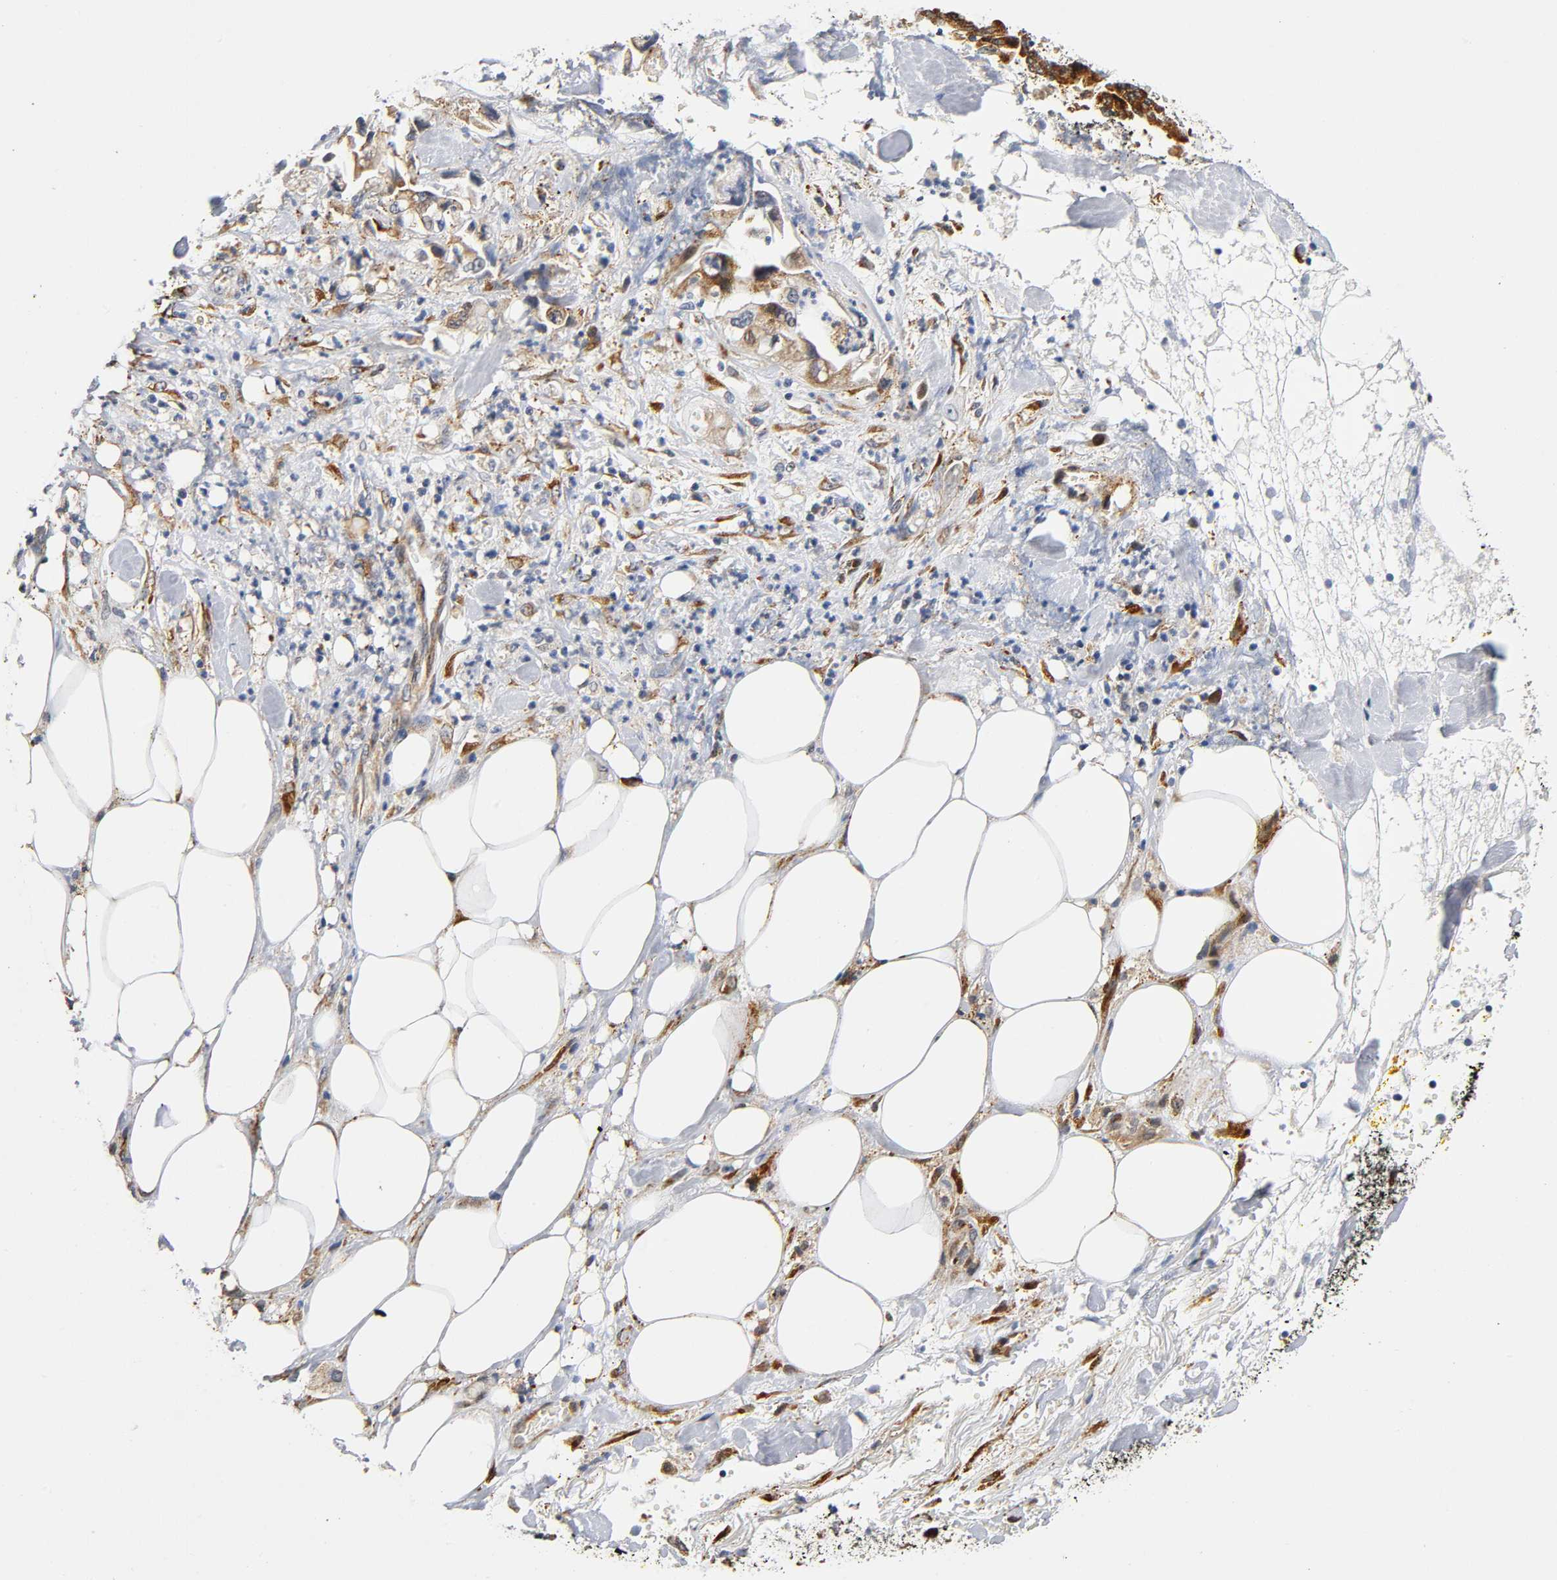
{"staining": {"intensity": "moderate", "quantity": ">75%", "location": "cytoplasmic/membranous"}, "tissue": "pancreatic cancer", "cell_type": "Tumor cells", "image_type": "cancer", "snomed": [{"axis": "morphology", "description": "Adenocarcinoma, NOS"}, {"axis": "topography", "description": "Pancreas"}], "caption": "A brown stain labels moderate cytoplasmic/membranous expression of a protein in human pancreatic cancer (adenocarcinoma) tumor cells.", "gene": "SOS2", "patient": {"sex": "male", "age": 70}}